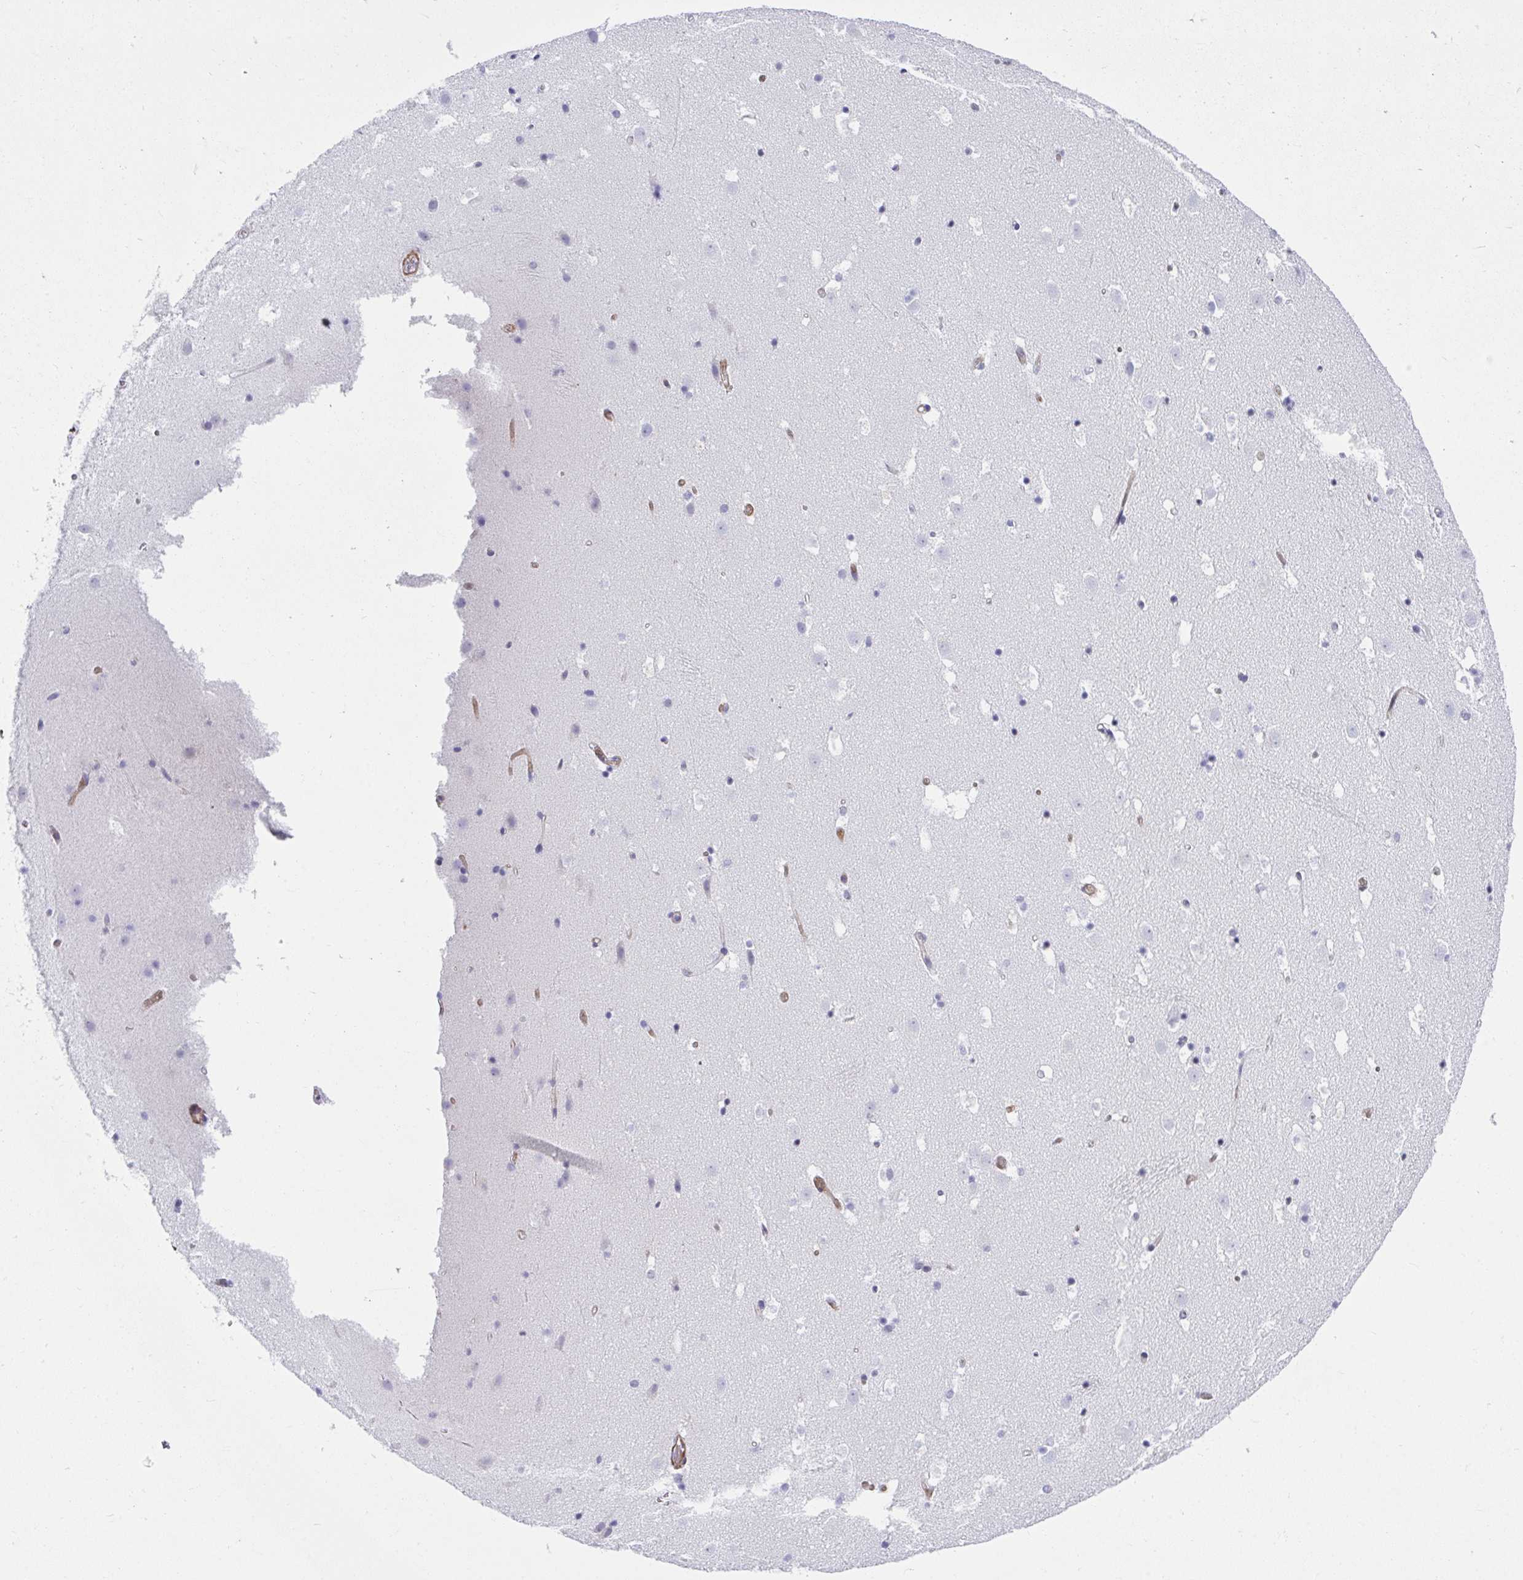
{"staining": {"intensity": "negative", "quantity": "none", "location": "none"}, "tissue": "caudate", "cell_type": "Glial cells", "image_type": "normal", "snomed": [{"axis": "morphology", "description": "Normal tissue, NOS"}, {"axis": "topography", "description": "Lateral ventricle wall"}], "caption": "This is a micrograph of immunohistochemistry staining of unremarkable caudate, which shows no expression in glial cells.", "gene": "CSTB", "patient": {"sex": "male", "age": 37}}